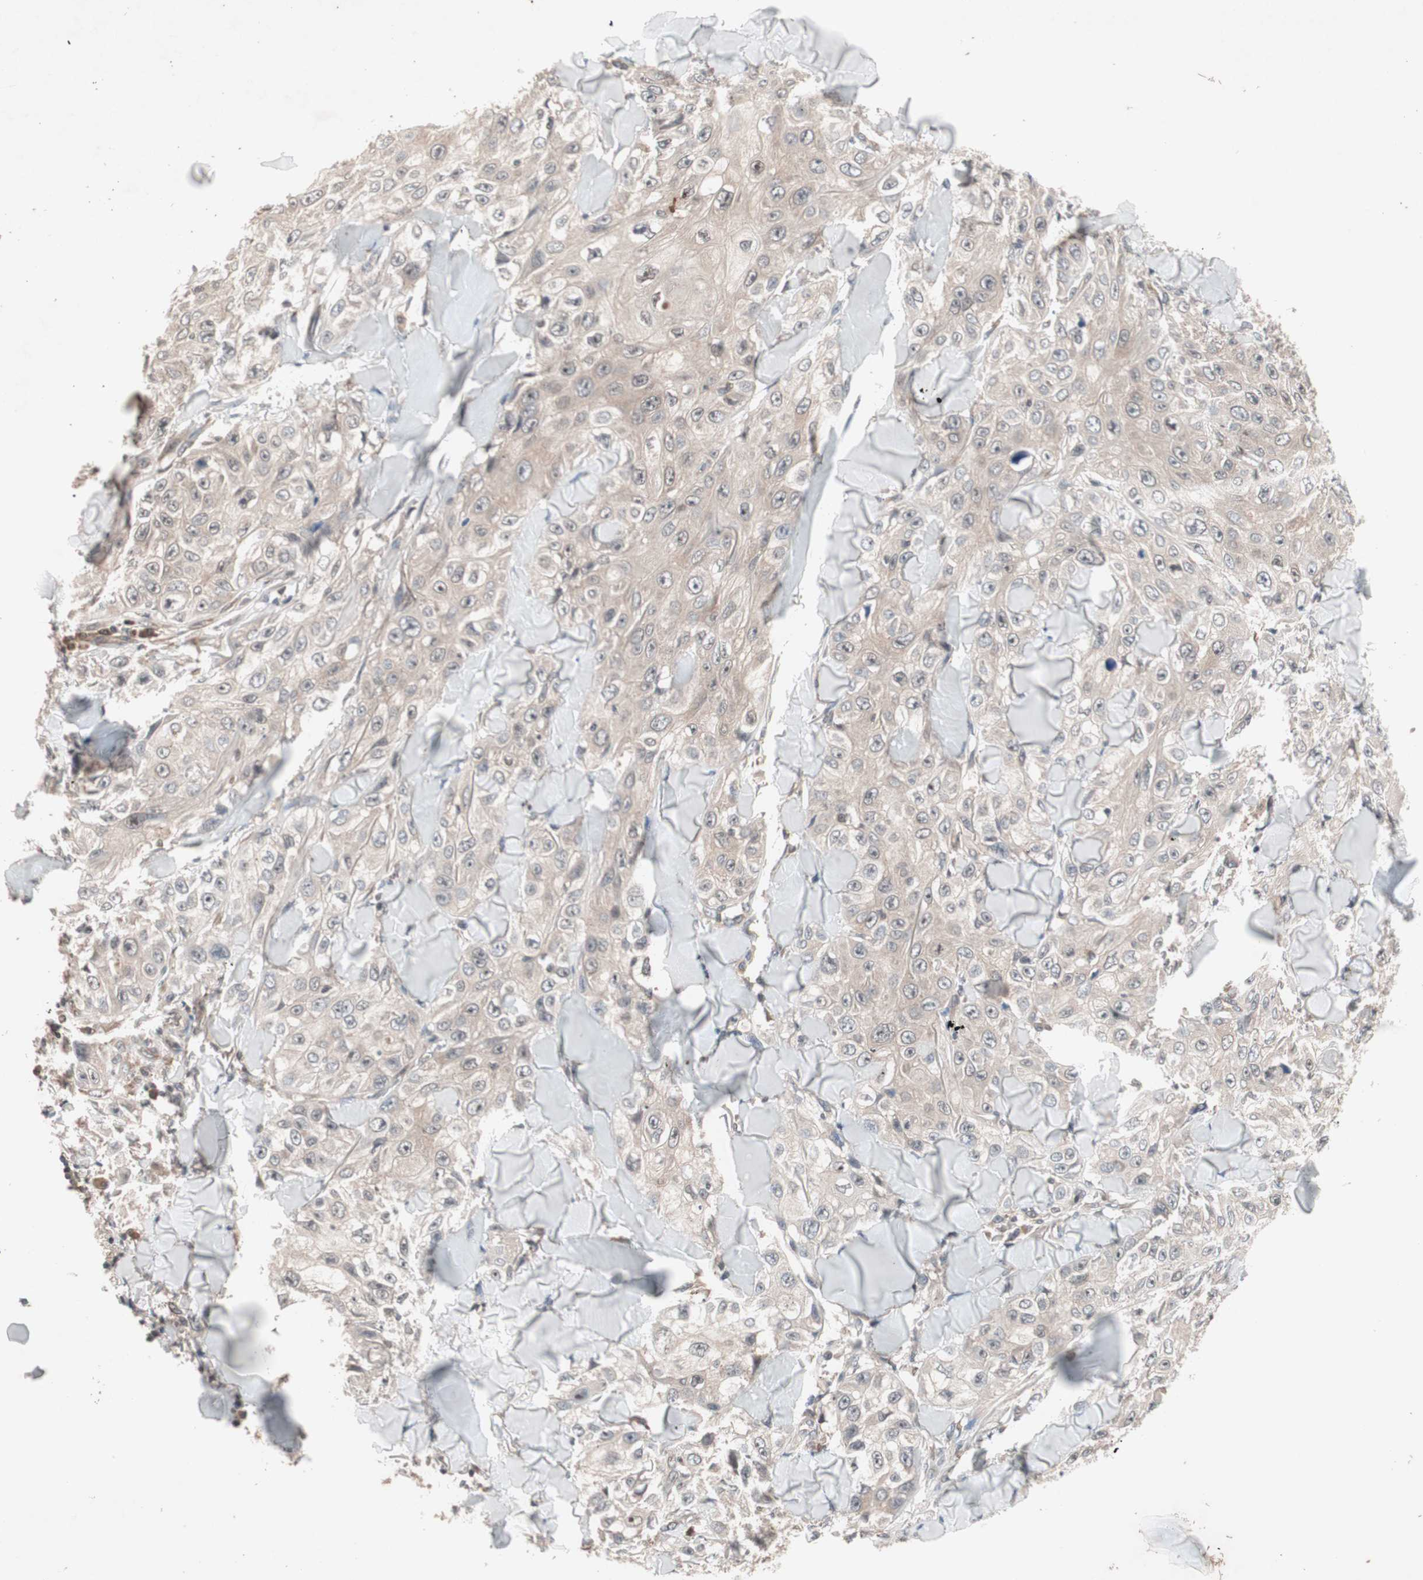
{"staining": {"intensity": "negative", "quantity": "none", "location": "none"}, "tissue": "skin cancer", "cell_type": "Tumor cells", "image_type": "cancer", "snomed": [{"axis": "morphology", "description": "Squamous cell carcinoma, NOS"}, {"axis": "topography", "description": "Skin"}], "caption": "DAB immunohistochemical staining of human skin cancer (squamous cell carcinoma) reveals no significant positivity in tumor cells.", "gene": "IRS1", "patient": {"sex": "male", "age": 86}}